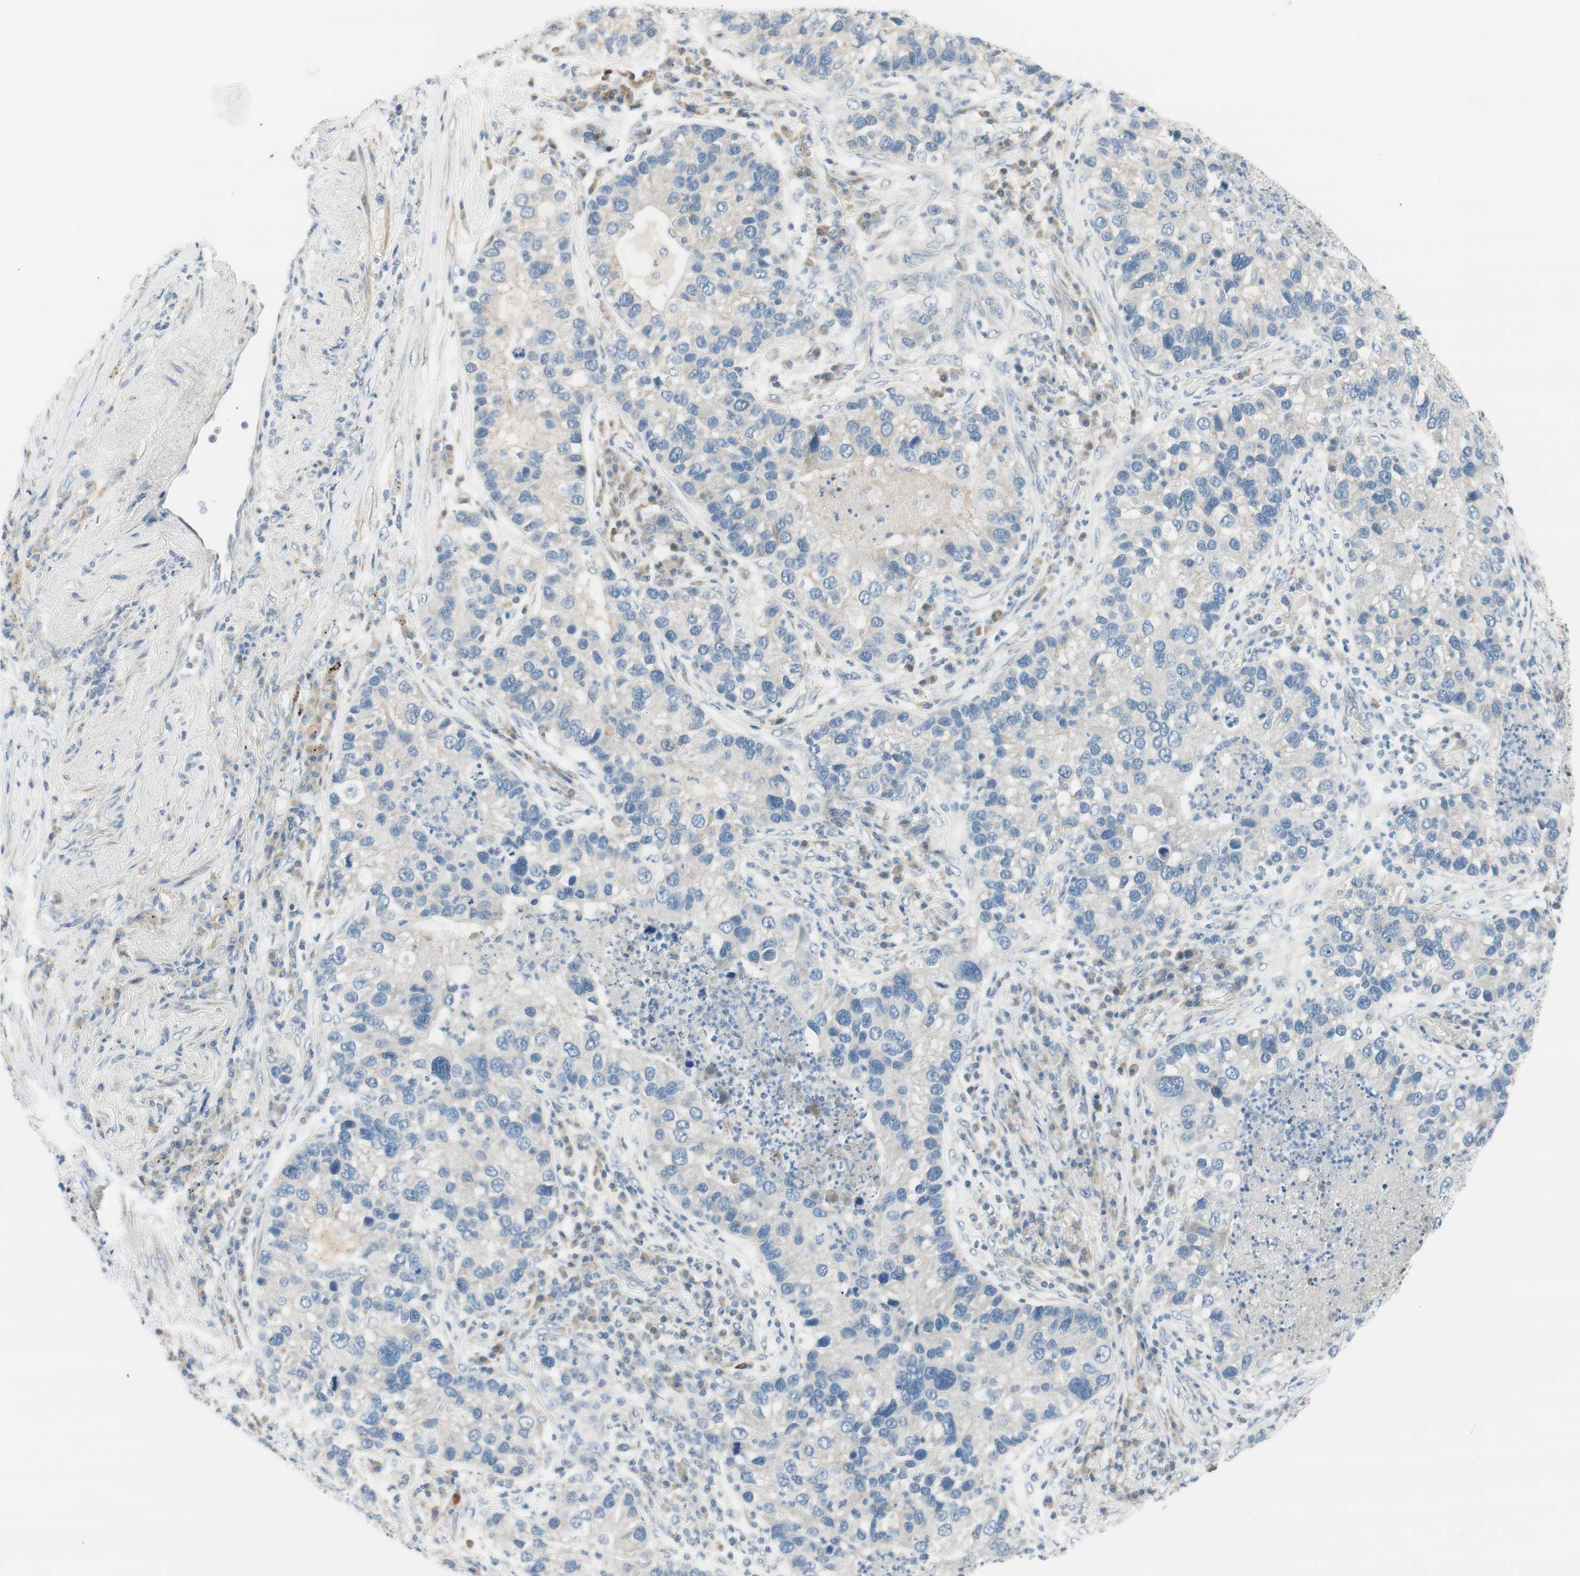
{"staining": {"intensity": "negative", "quantity": "none", "location": "none"}, "tissue": "lung cancer", "cell_type": "Tumor cells", "image_type": "cancer", "snomed": [{"axis": "morphology", "description": "Normal tissue, NOS"}, {"axis": "morphology", "description": "Adenocarcinoma, NOS"}, {"axis": "topography", "description": "Bronchus"}, {"axis": "topography", "description": "Lung"}], "caption": "An IHC image of adenocarcinoma (lung) is shown. There is no staining in tumor cells of adenocarcinoma (lung).", "gene": "TACR3", "patient": {"sex": "male", "age": 54}}